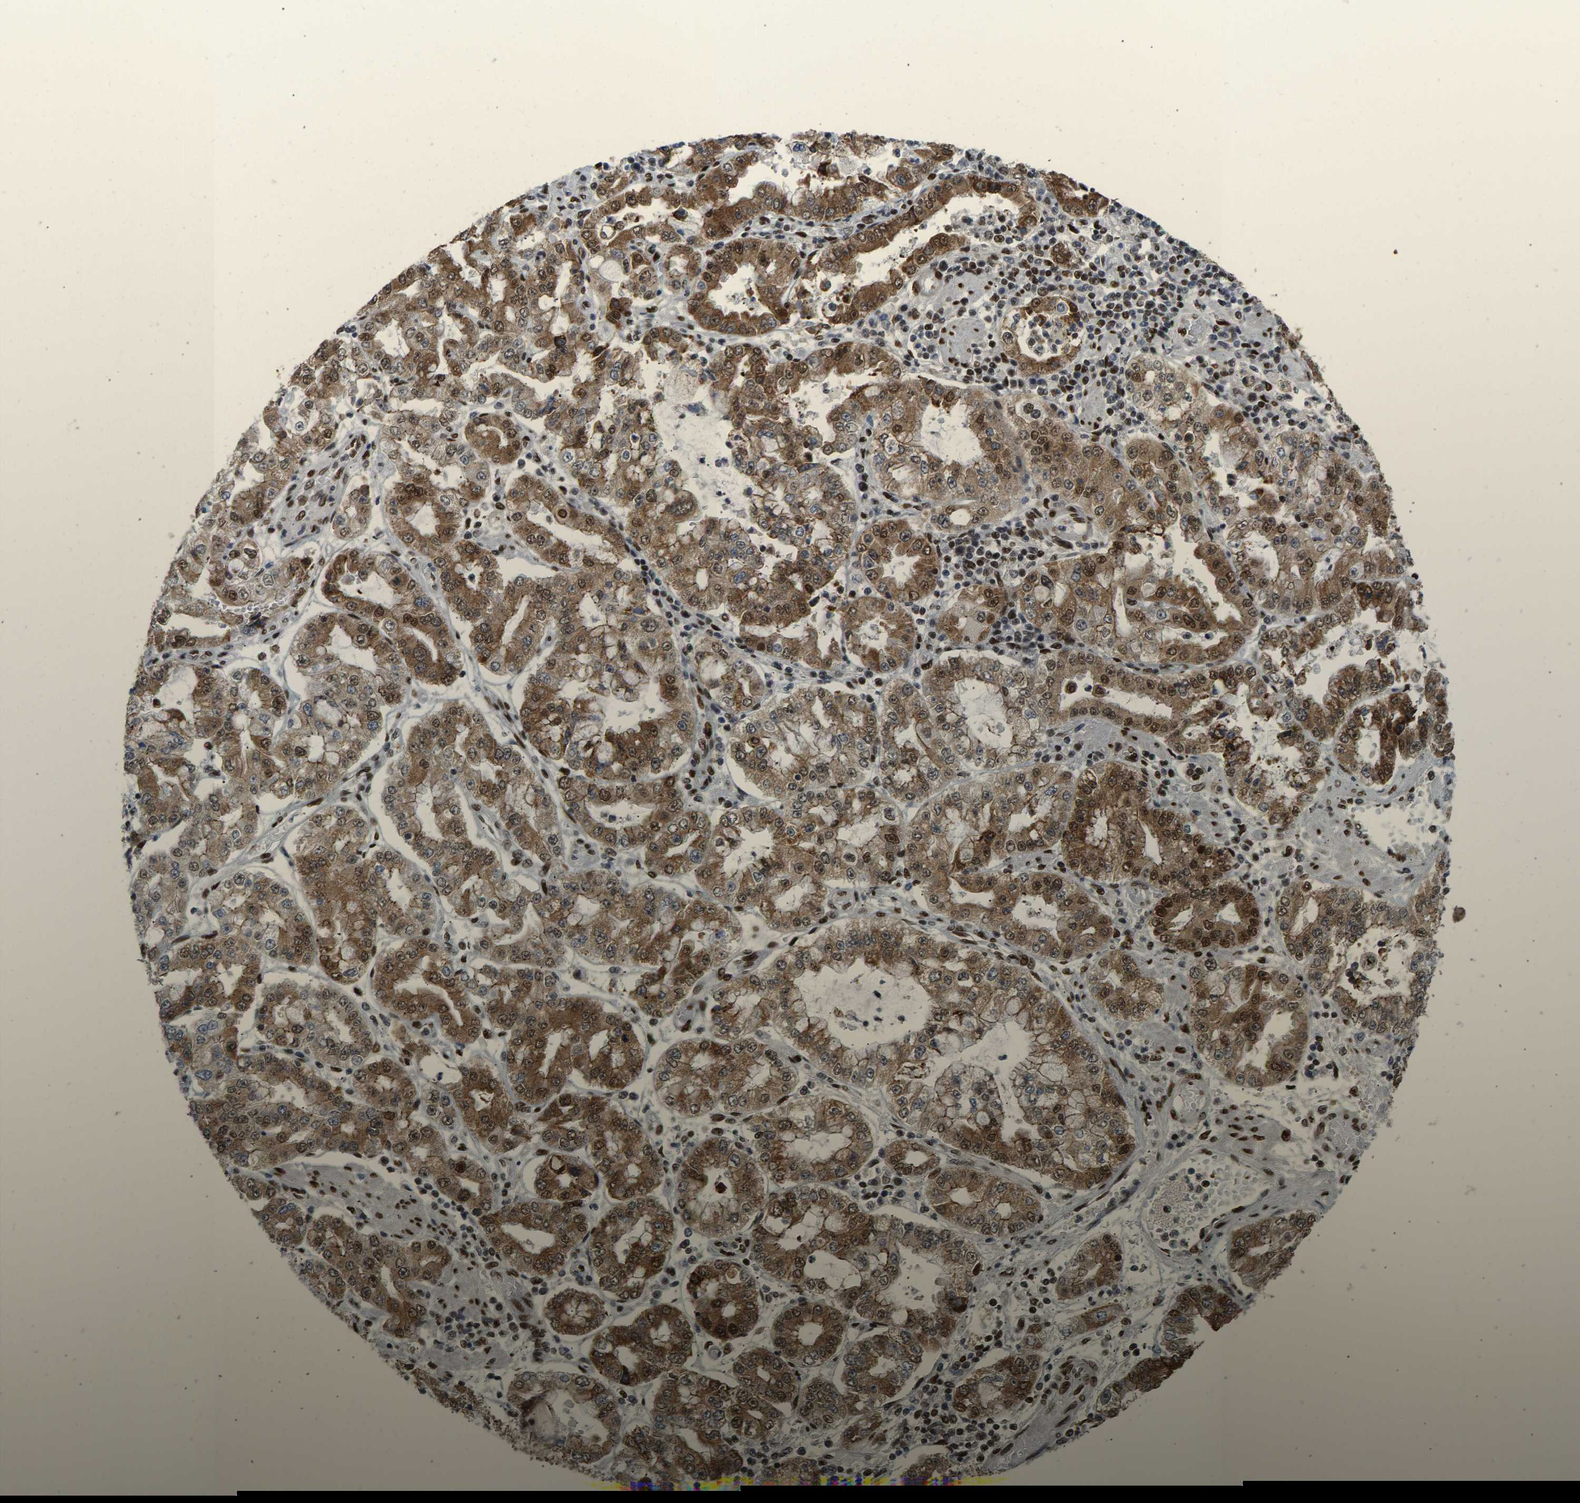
{"staining": {"intensity": "moderate", "quantity": ">75%", "location": "cytoplasmic/membranous,nuclear"}, "tissue": "stomach cancer", "cell_type": "Tumor cells", "image_type": "cancer", "snomed": [{"axis": "morphology", "description": "Adenocarcinoma, NOS"}, {"axis": "topography", "description": "Stomach"}], "caption": "Moderate cytoplasmic/membranous and nuclear staining is identified in approximately >75% of tumor cells in stomach cancer (adenocarcinoma).", "gene": "FOXK1", "patient": {"sex": "male", "age": 76}}